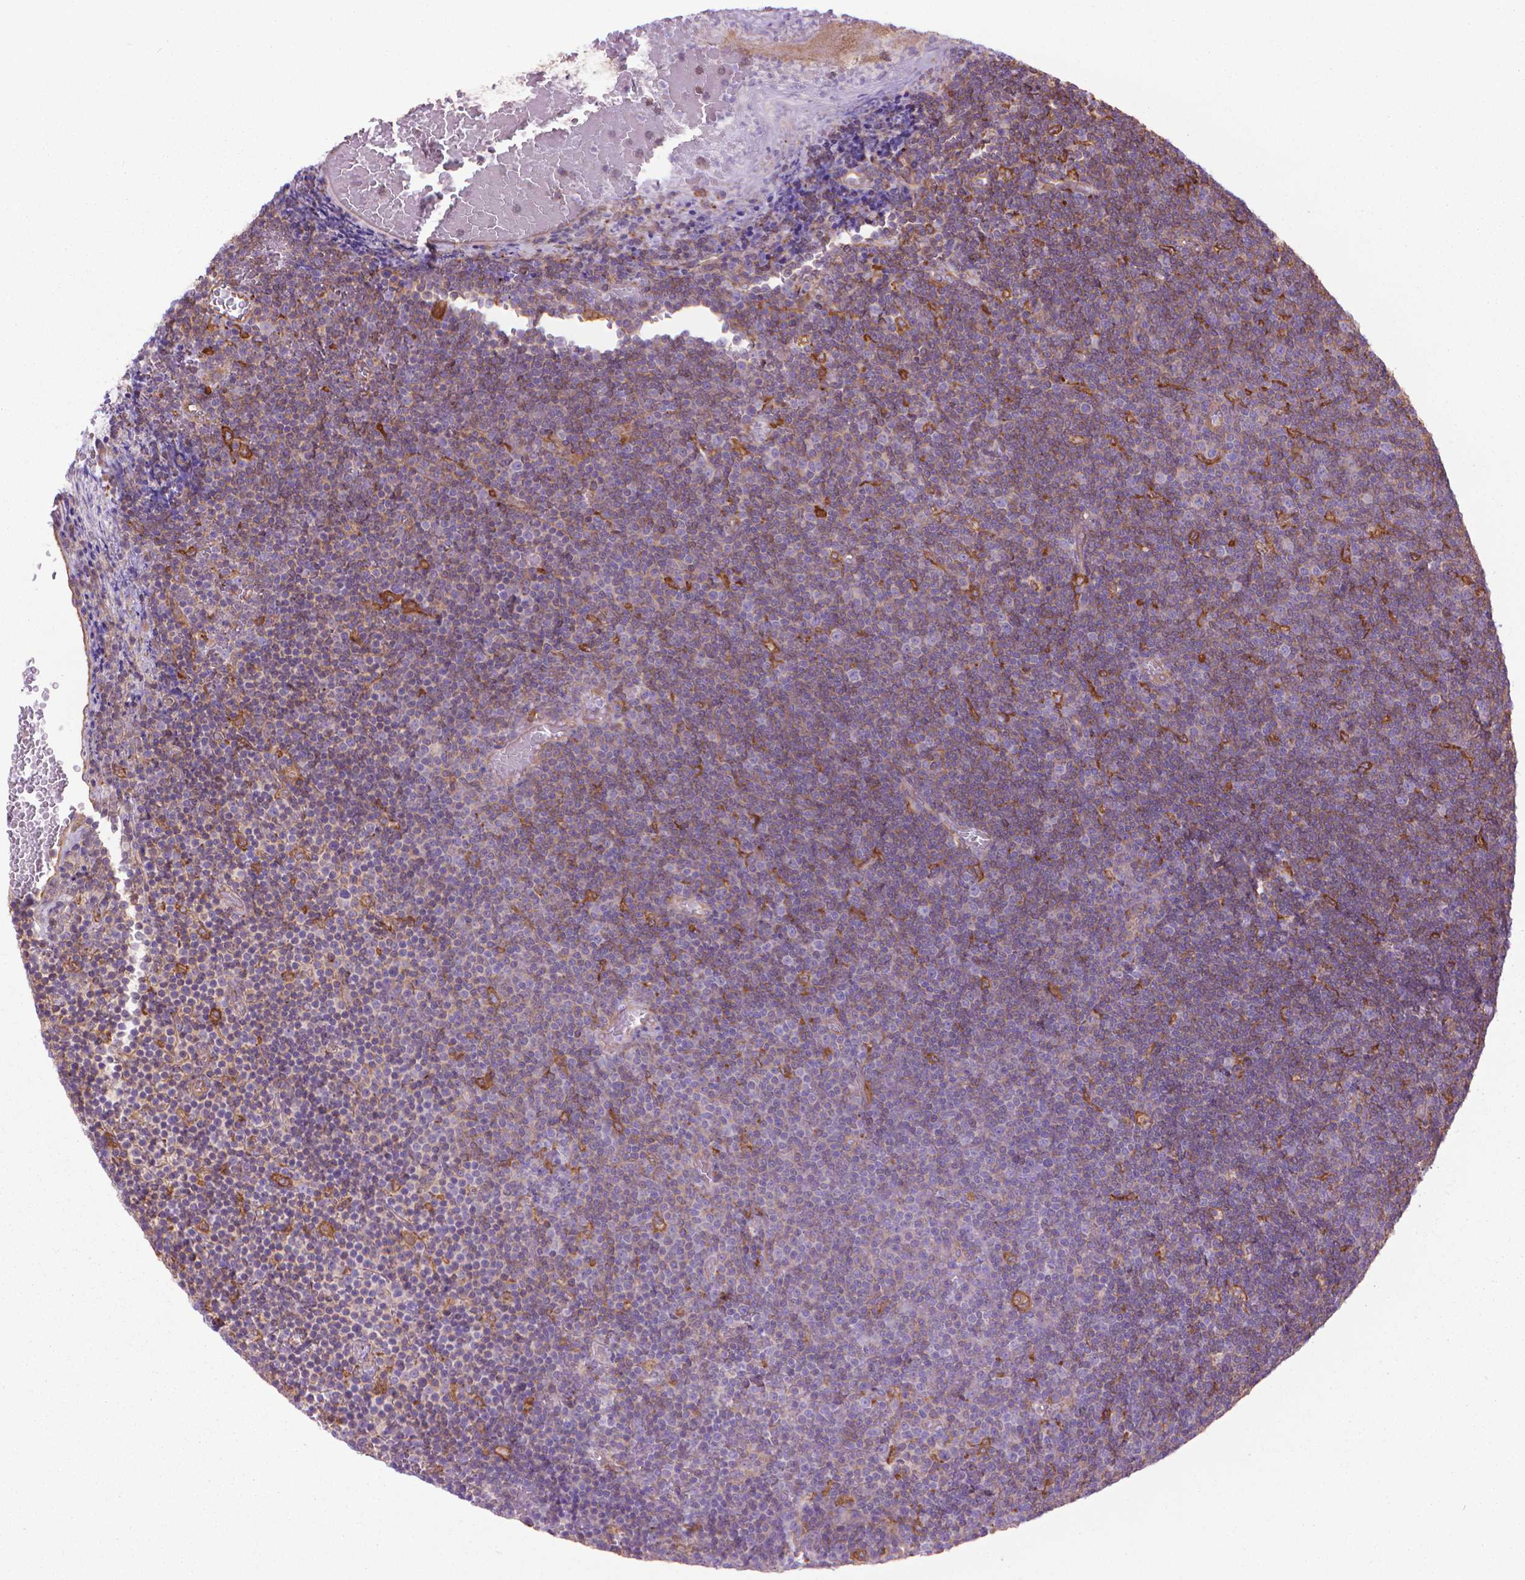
{"staining": {"intensity": "negative", "quantity": "none", "location": "none"}, "tissue": "lymphoma", "cell_type": "Tumor cells", "image_type": "cancer", "snomed": [{"axis": "morphology", "description": "Malignant lymphoma, non-Hodgkin's type, Low grade"}, {"axis": "topography", "description": "Brain"}], "caption": "Immunohistochemical staining of lymphoma demonstrates no significant positivity in tumor cells.", "gene": "CORO1B", "patient": {"sex": "female", "age": 66}}